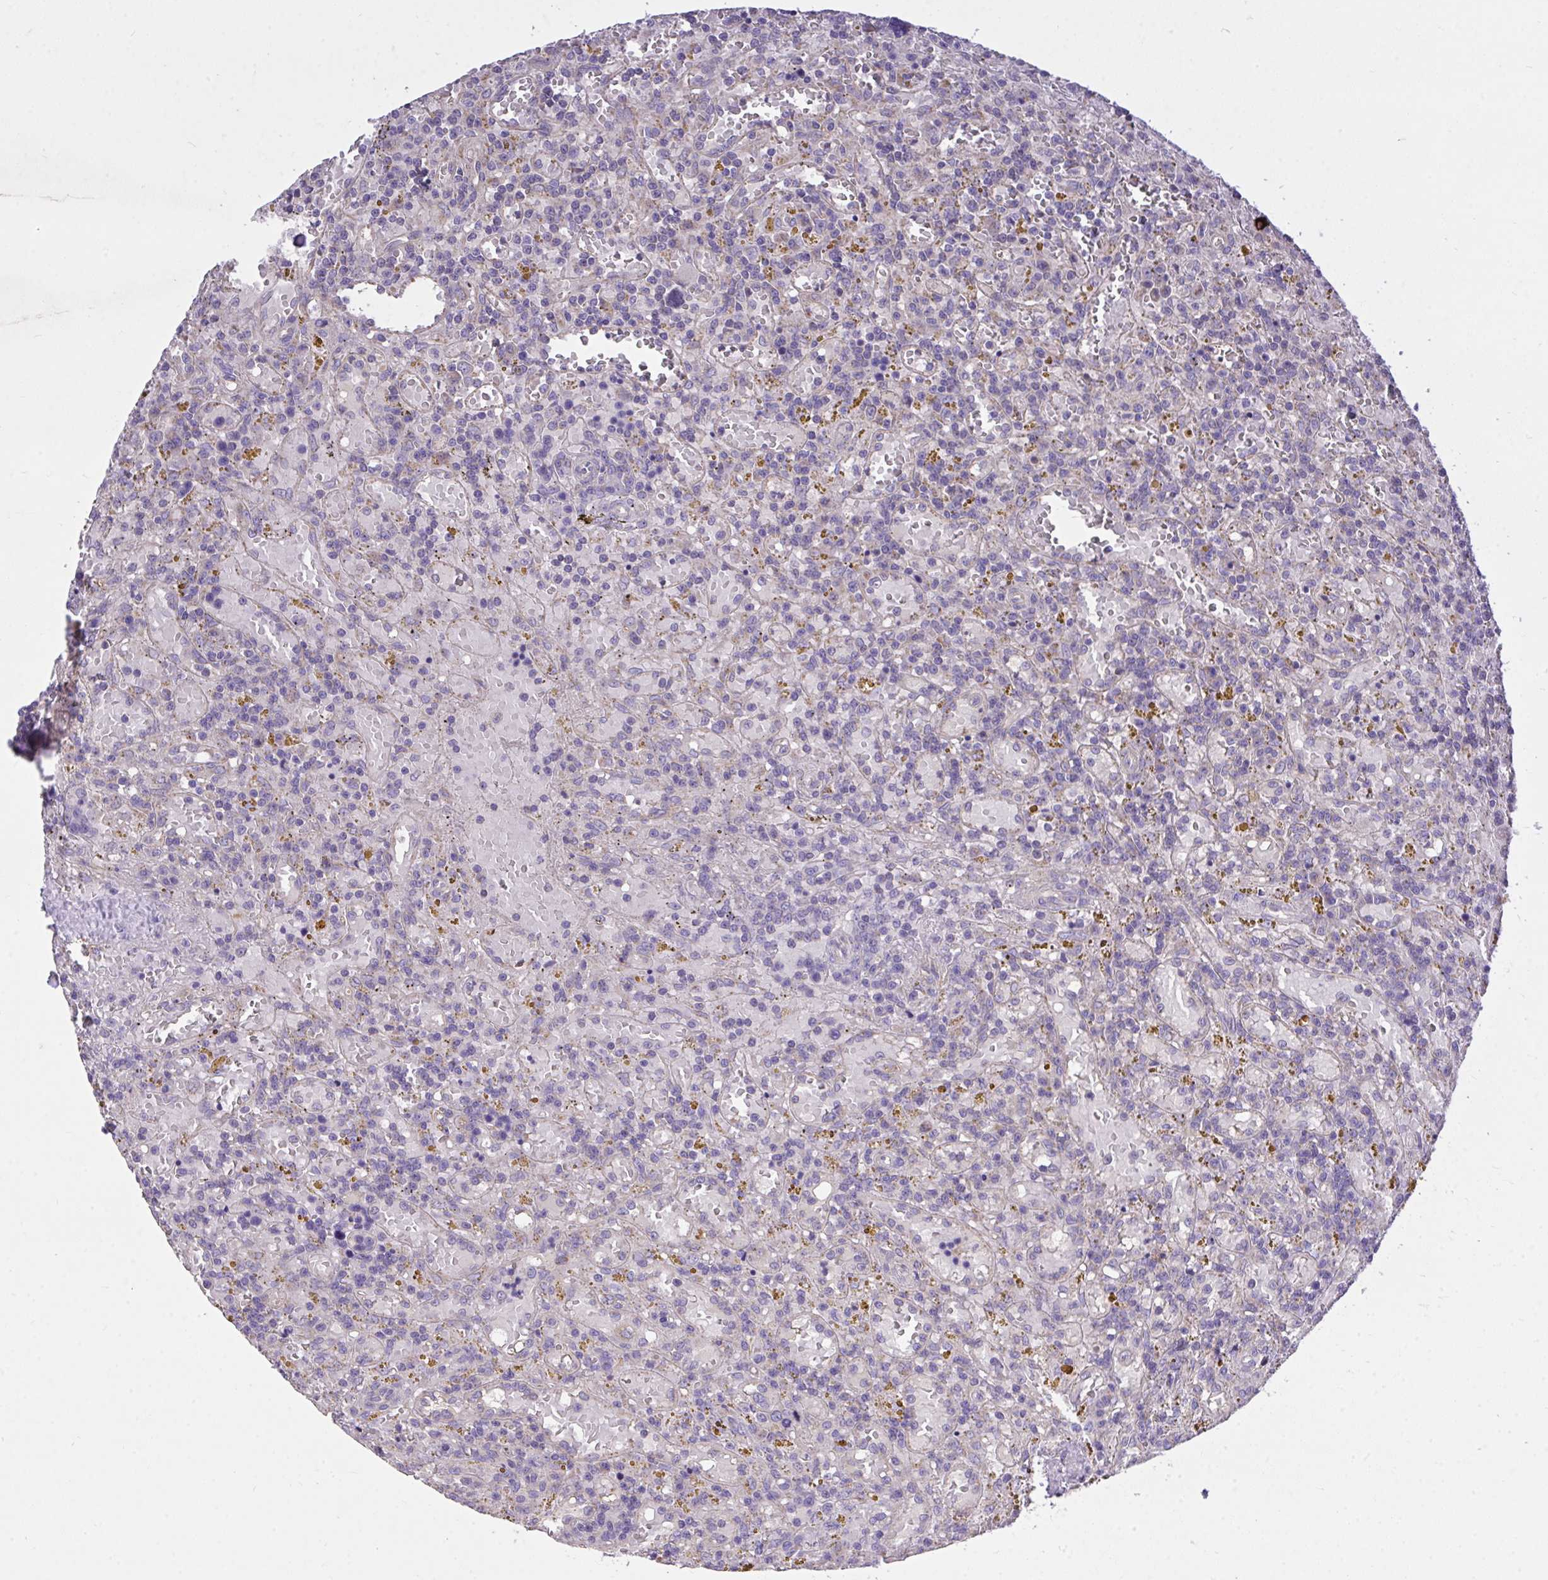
{"staining": {"intensity": "negative", "quantity": "none", "location": "none"}, "tissue": "lymphoma", "cell_type": "Tumor cells", "image_type": "cancer", "snomed": [{"axis": "morphology", "description": "Malignant lymphoma, non-Hodgkin's type, Low grade"}, {"axis": "topography", "description": "Spleen"}], "caption": "Malignant lymphoma, non-Hodgkin's type (low-grade) was stained to show a protein in brown. There is no significant staining in tumor cells.", "gene": "MPC2", "patient": {"sex": "female", "age": 65}}